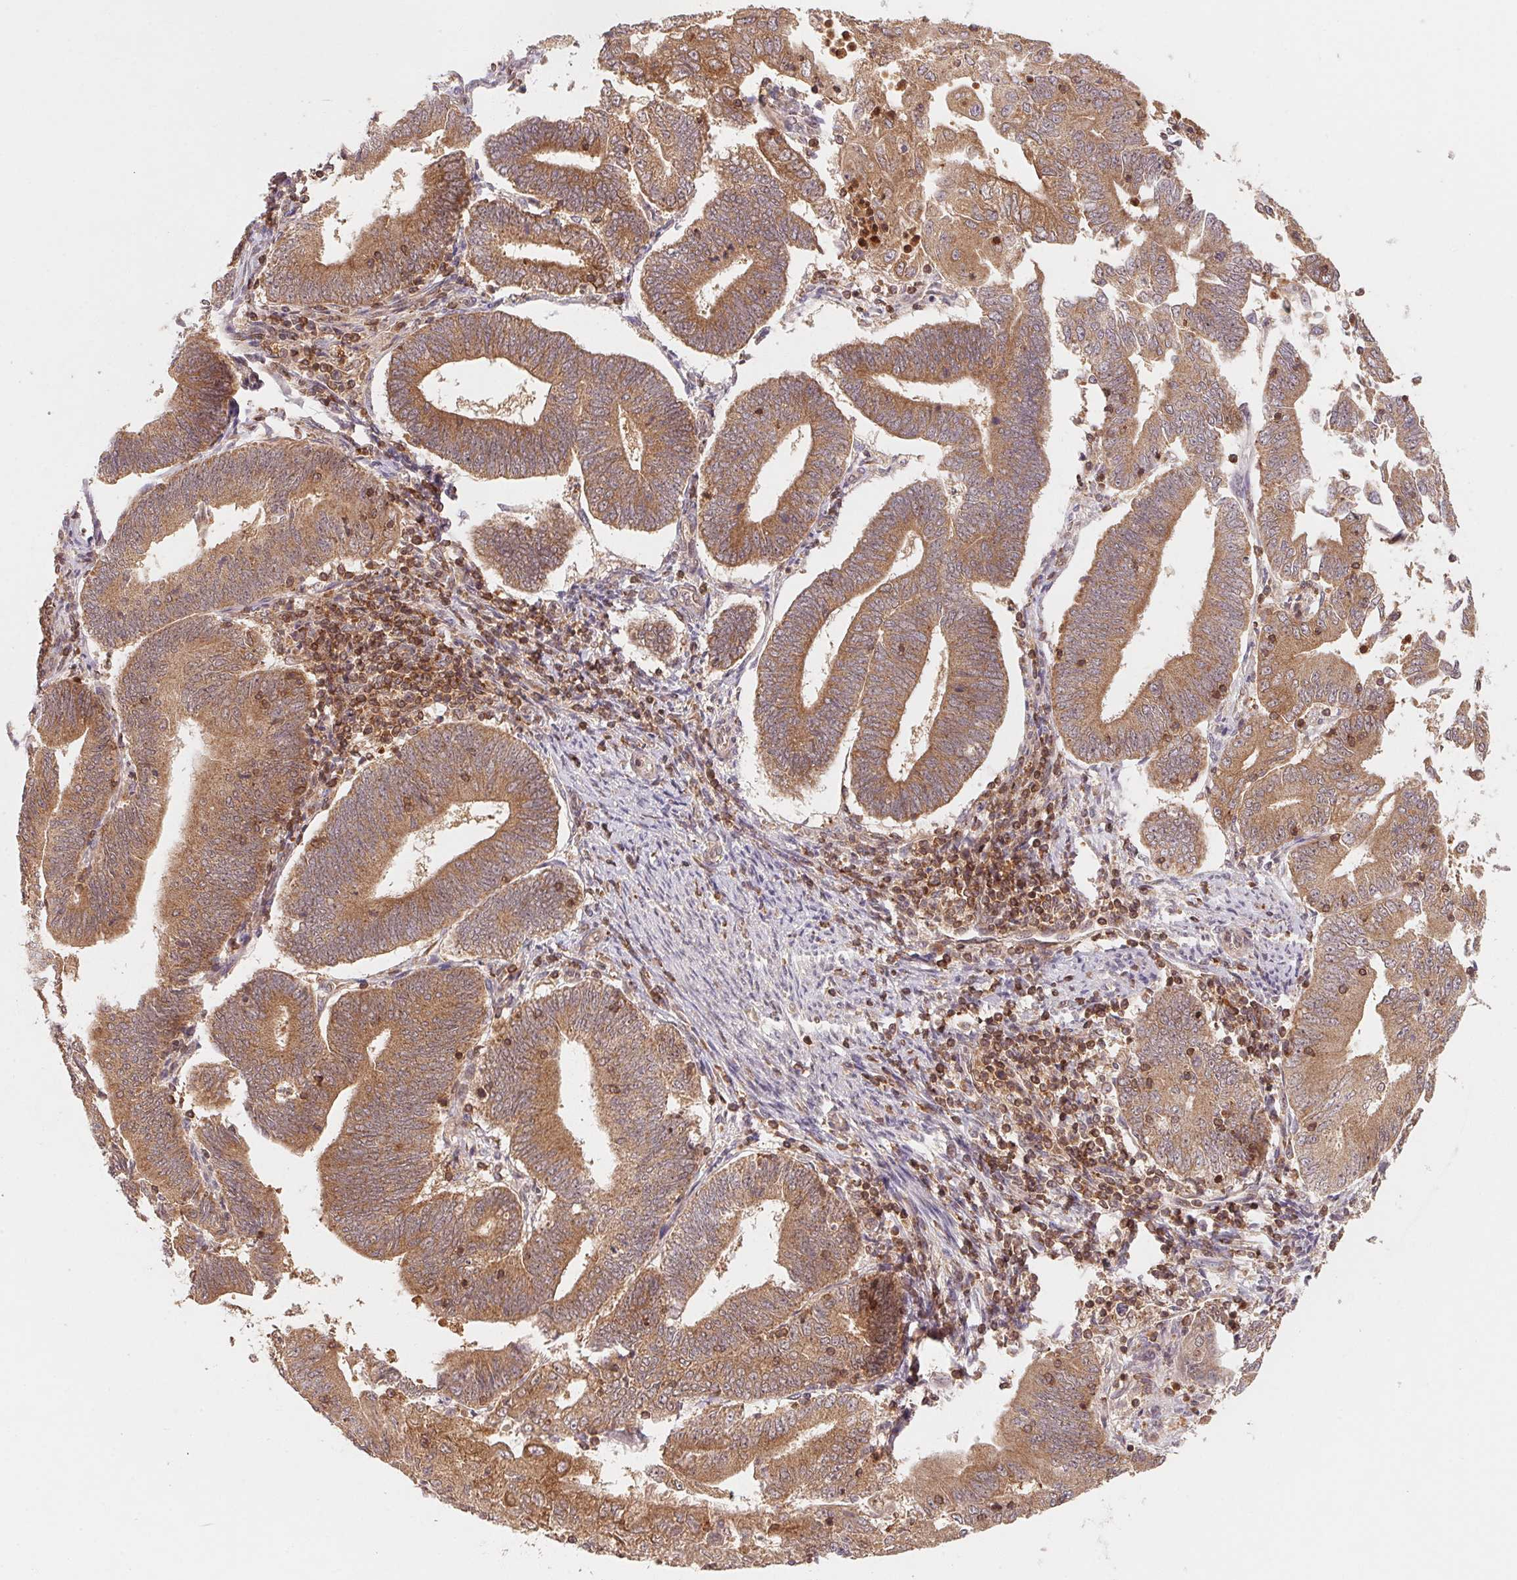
{"staining": {"intensity": "moderate", "quantity": ">75%", "location": "cytoplasmic/membranous"}, "tissue": "endometrial cancer", "cell_type": "Tumor cells", "image_type": "cancer", "snomed": [{"axis": "morphology", "description": "Adenocarcinoma, NOS"}, {"axis": "topography", "description": "Endometrium"}], "caption": "Immunohistochemistry (IHC) staining of endometrial cancer, which demonstrates medium levels of moderate cytoplasmic/membranous positivity in approximately >75% of tumor cells indicating moderate cytoplasmic/membranous protein positivity. The staining was performed using DAB (3,3'-diaminobenzidine) (brown) for protein detection and nuclei were counterstained in hematoxylin (blue).", "gene": "CCDC102B", "patient": {"sex": "female", "age": 70}}